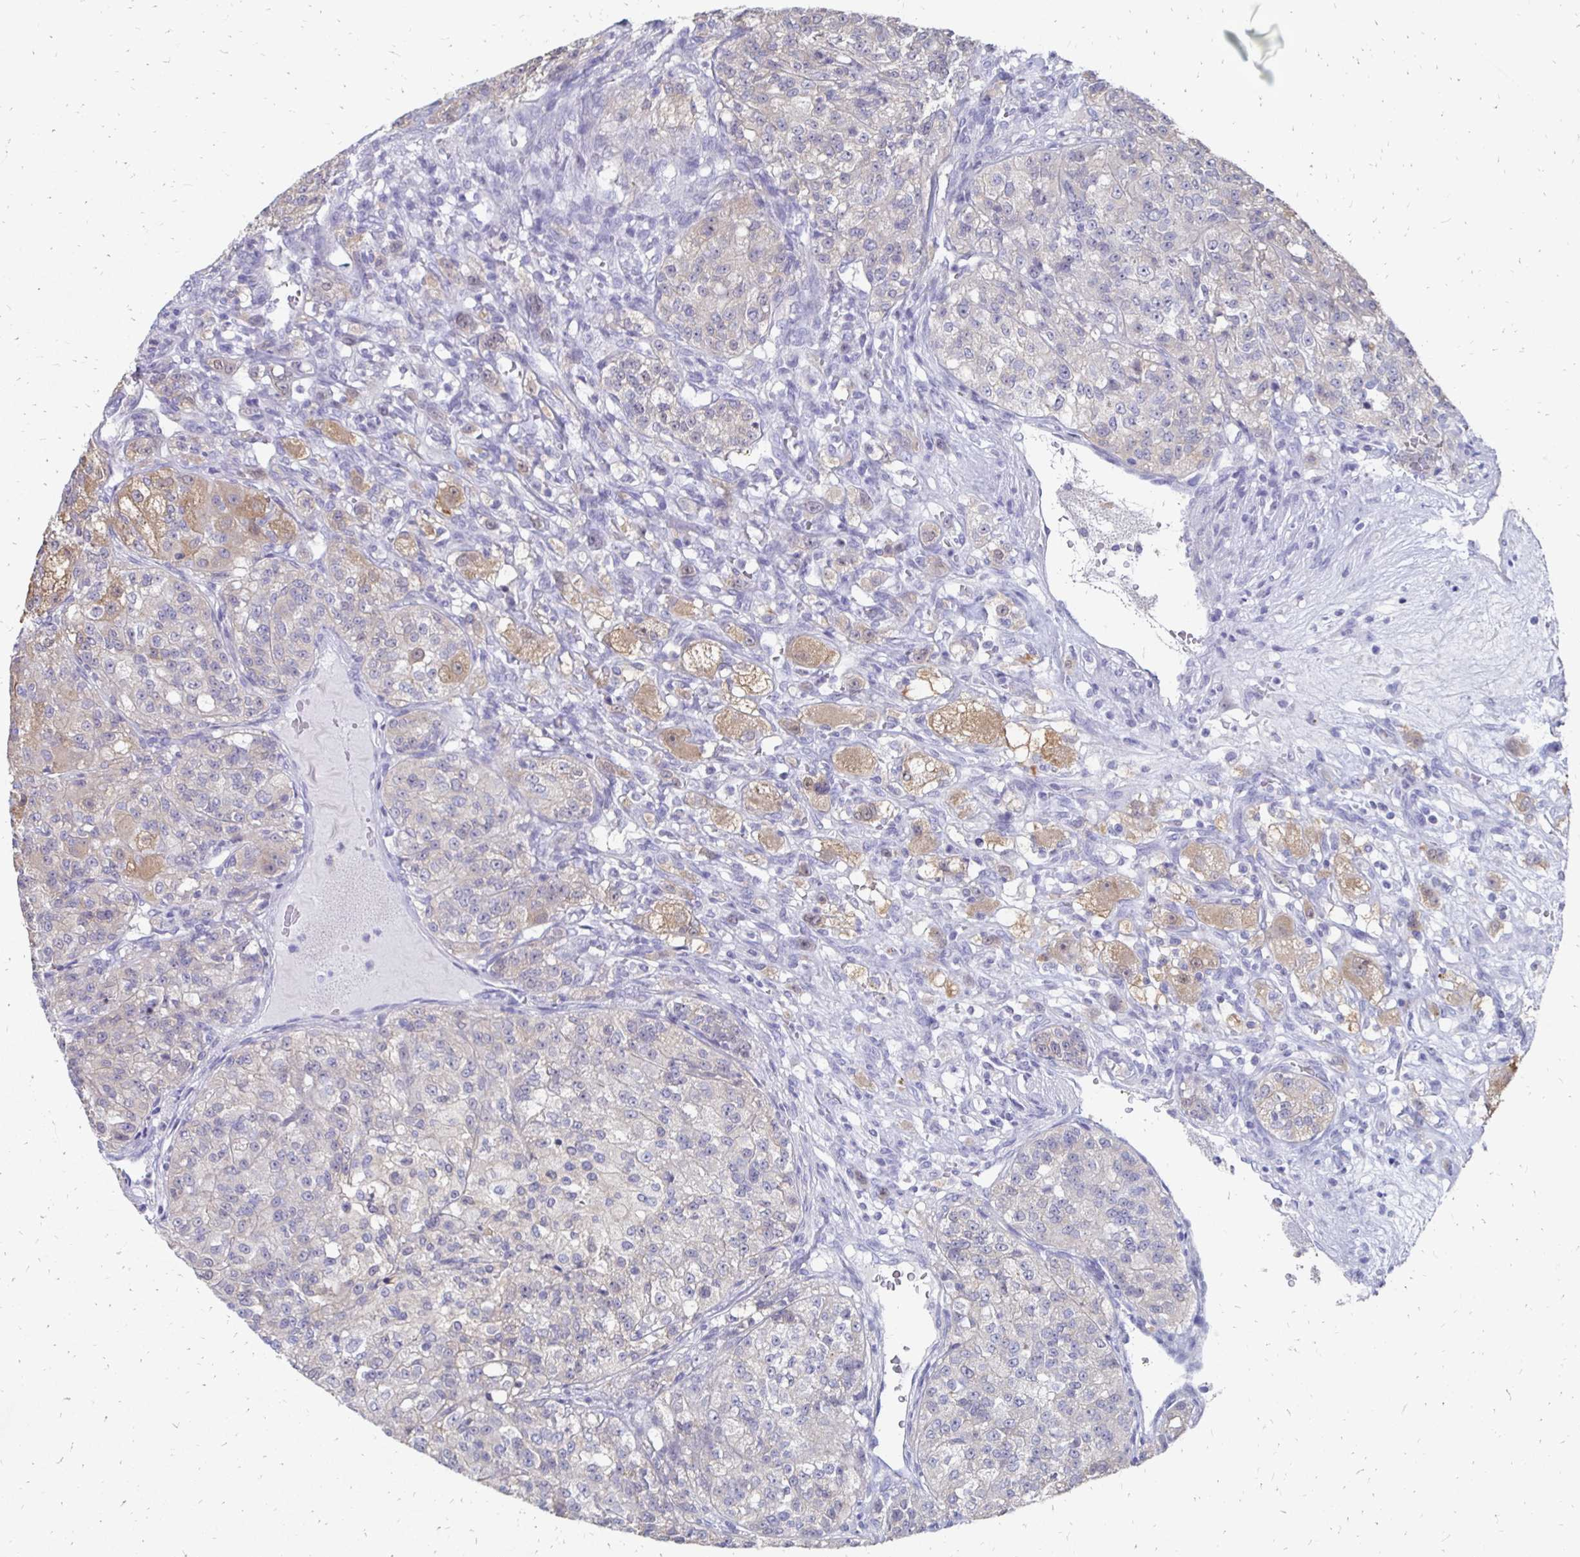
{"staining": {"intensity": "weak", "quantity": "<25%", "location": "cytoplasmic/membranous"}, "tissue": "renal cancer", "cell_type": "Tumor cells", "image_type": "cancer", "snomed": [{"axis": "morphology", "description": "Adenocarcinoma, NOS"}, {"axis": "topography", "description": "Kidney"}], "caption": "Human renal adenocarcinoma stained for a protein using IHC shows no positivity in tumor cells.", "gene": "SYCP3", "patient": {"sex": "female", "age": 63}}